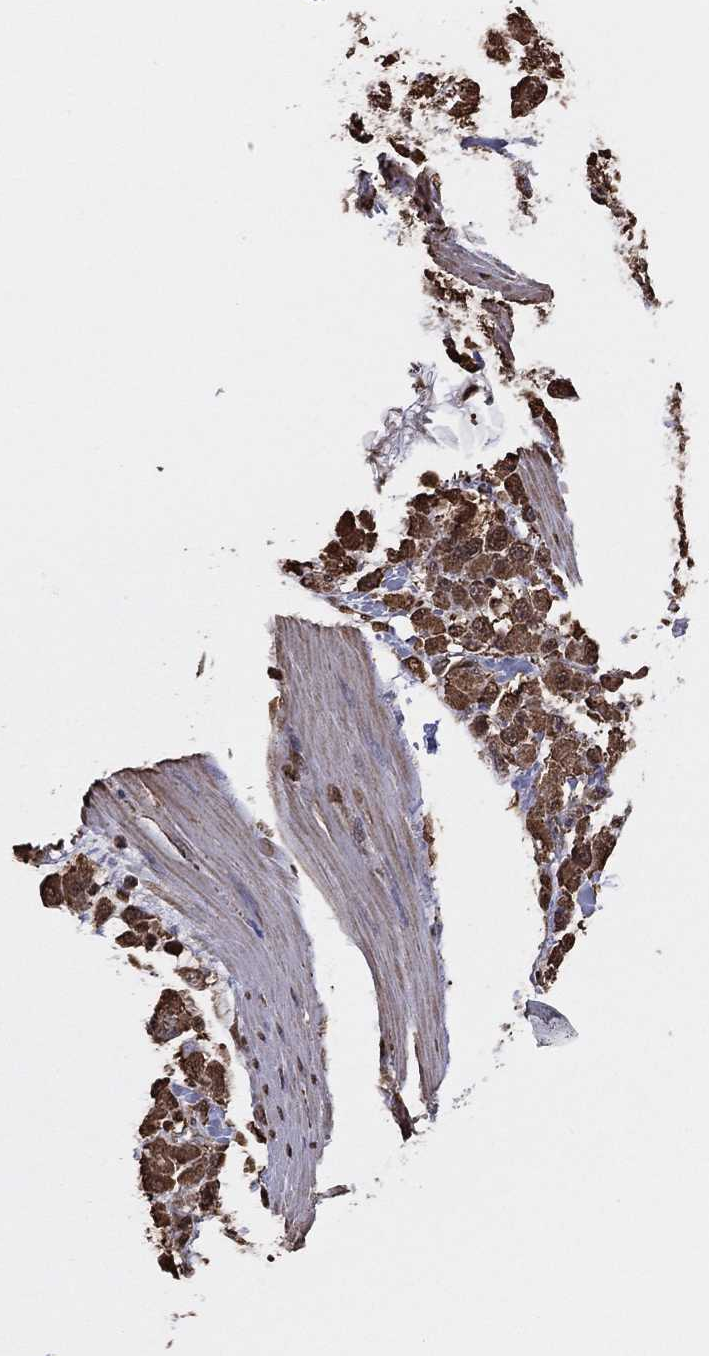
{"staining": {"intensity": "strong", "quantity": ">75%", "location": "cytoplasmic/membranous"}, "tissue": "stomach cancer", "cell_type": "Tumor cells", "image_type": "cancer", "snomed": [{"axis": "morphology", "description": "Adenocarcinoma, NOS"}, {"axis": "topography", "description": "Stomach"}], "caption": "Immunohistochemical staining of stomach cancer demonstrates high levels of strong cytoplasmic/membranous expression in approximately >75% of tumor cells. (DAB (3,3'-diaminobenzidine) IHC, brown staining for protein, blue staining for nuclei).", "gene": "GAPDH", "patient": {"sex": "female", "age": 76}}